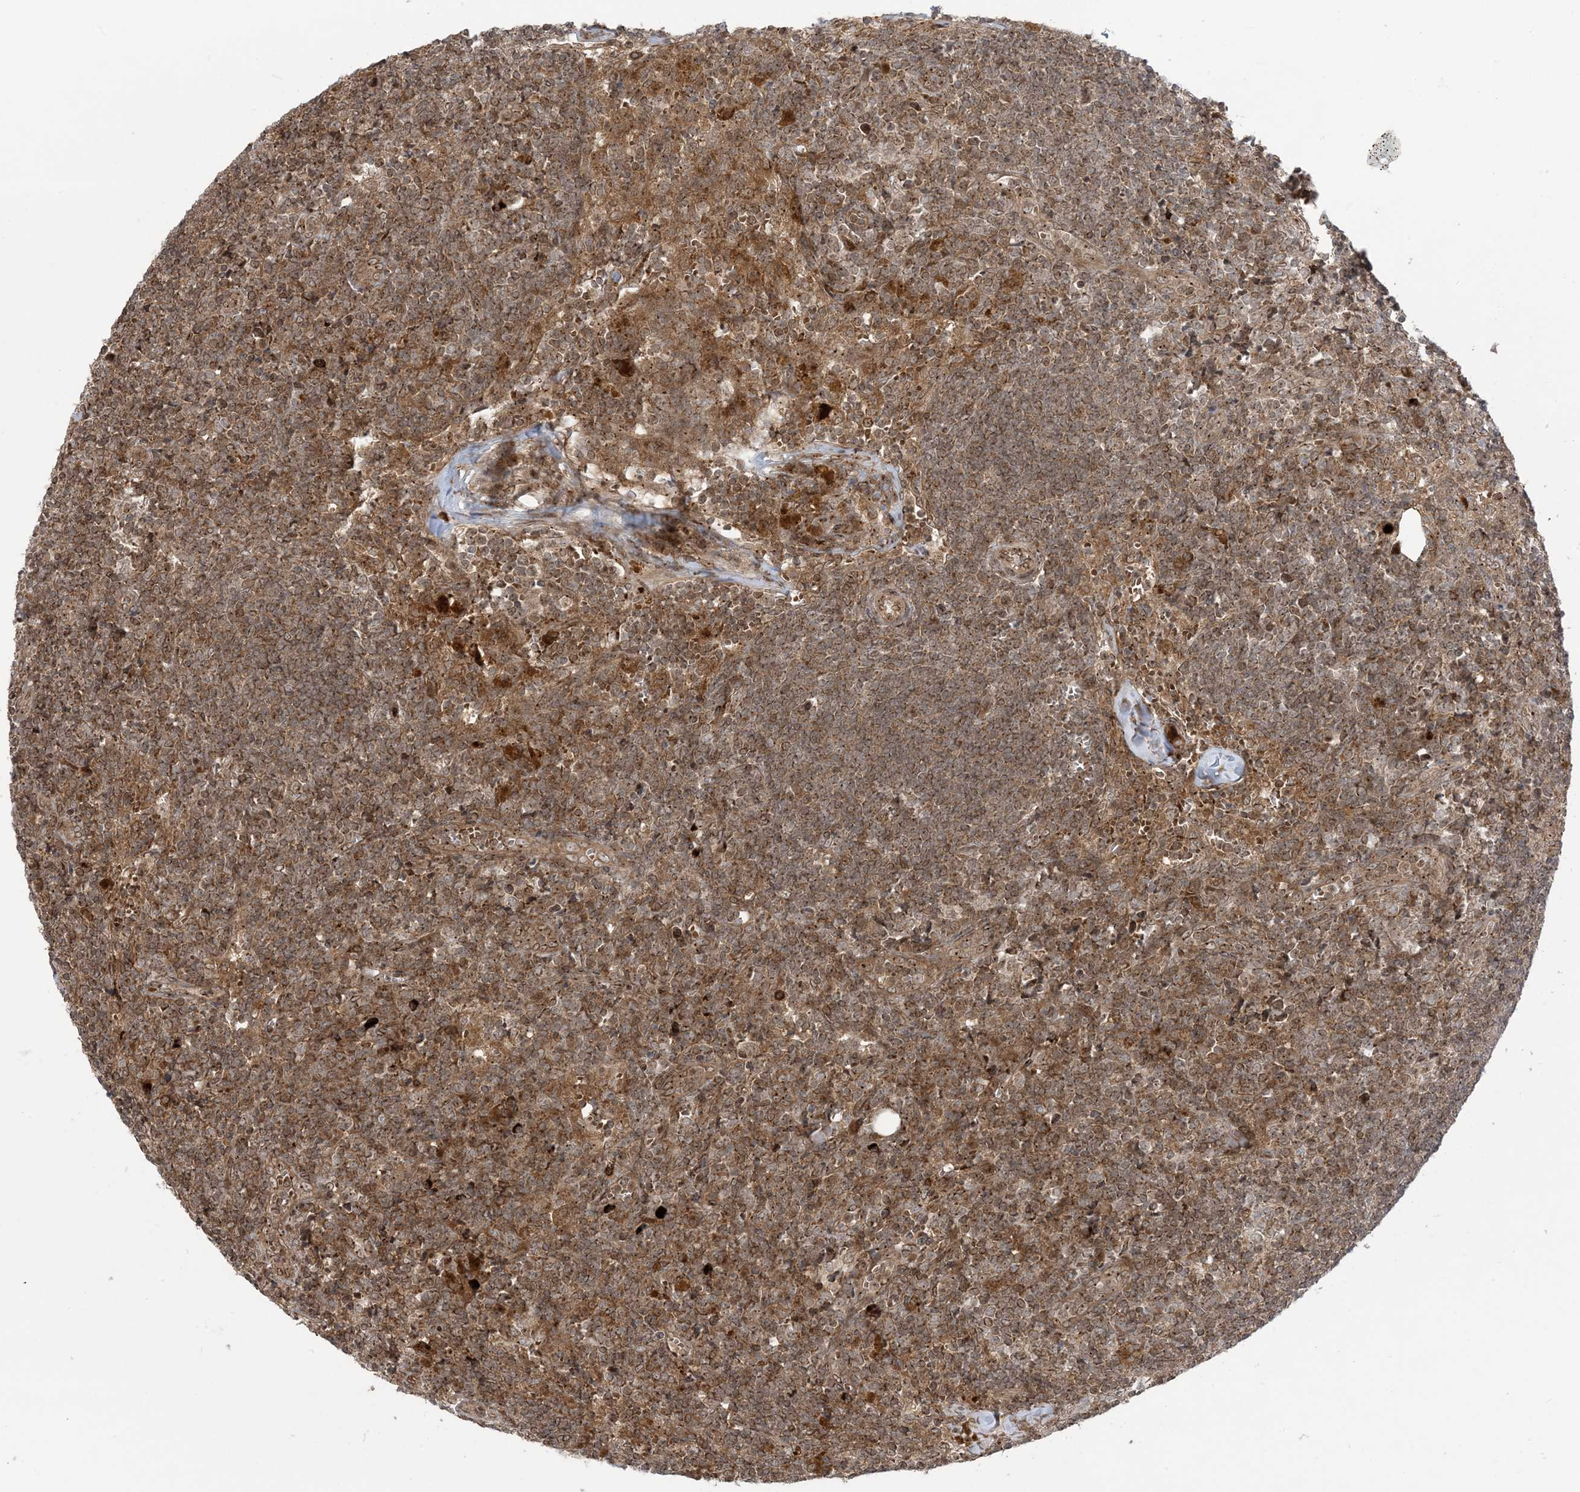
{"staining": {"intensity": "moderate", "quantity": "25%-75%", "location": "cytoplasmic/membranous"}, "tissue": "lymph node", "cell_type": "Germinal center cells", "image_type": "normal", "snomed": [{"axis": "morphology", "description": "Normal tissue, NOS"}, {"axis": "morphology", "description": "Squamous cell carcinoma, metastatic, NOS"}, {"axis": "topography", "description": "Lymph node"}], "caption": "IHC photomicrograph of benign lymph node: lymph node stained using immunohistochemistry displays medium levels of moderate protein expression localized specifically in the cytoplasmic/membranous of germinal center cells, appearing as a cytoplasmic/membranous brown color.", "gene": "CASP4", "patient": {"sex": "male", "age": 73}}